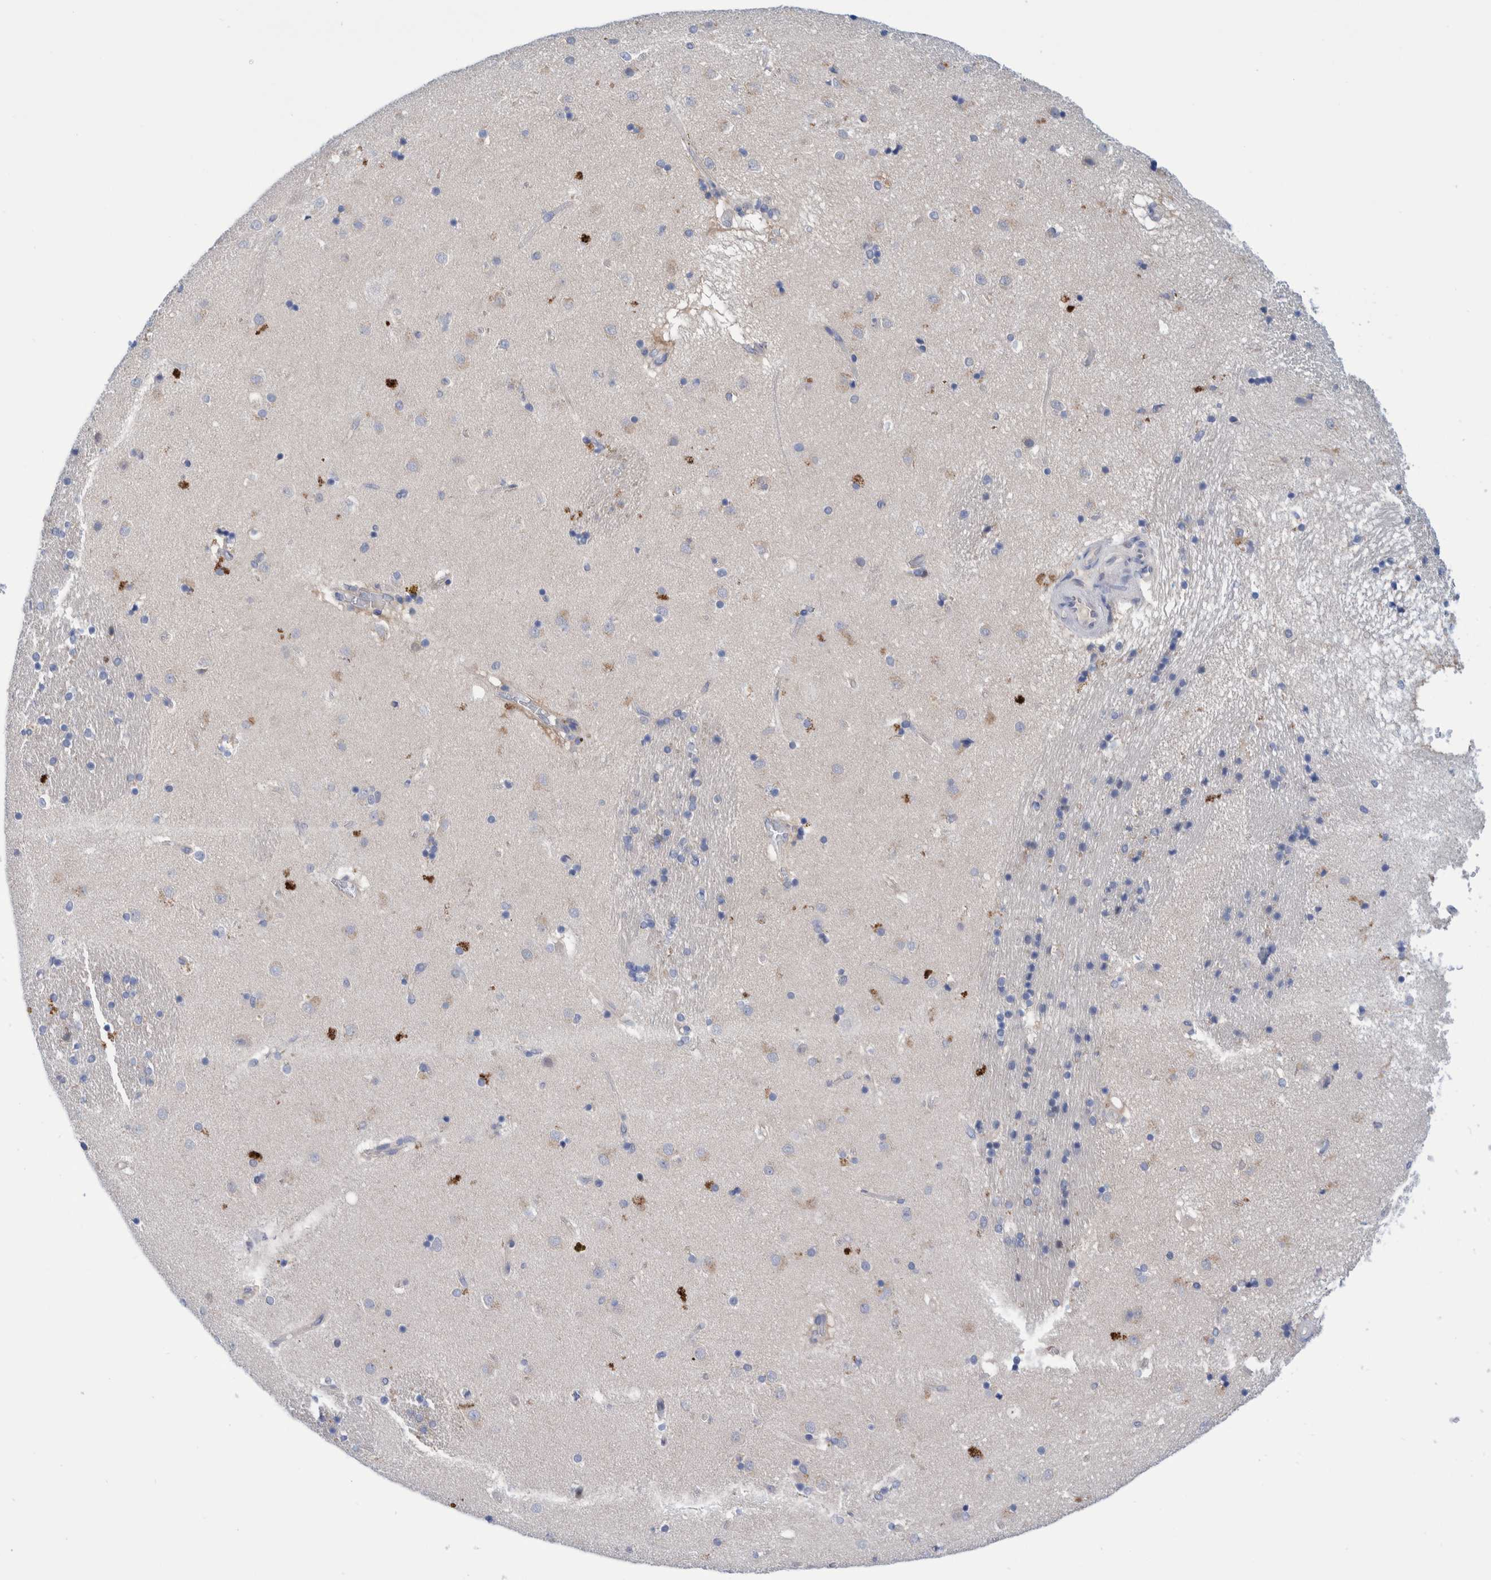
{"staining": {"intensity": "weak", "quantity": "<25%", "location": "cytoplasmic/membranous"}, "tissue": "caudate", "cell_type": "Glial cells", "image_type": "normal", "snomed": [{"axis": "morphology", "description": "Normal tissue, NOS"}, {"axis": "topography", "description": "Lateral ventricle wall"}], "caption": "High power microscopy photomicrograph of an IHC image of benign caudate, revealing no significant expression in glial cells. (IHC, brightfield microscopy, high magnification).", "gene": "PFAS", "patient": {"sex": "male", "age": 70}}